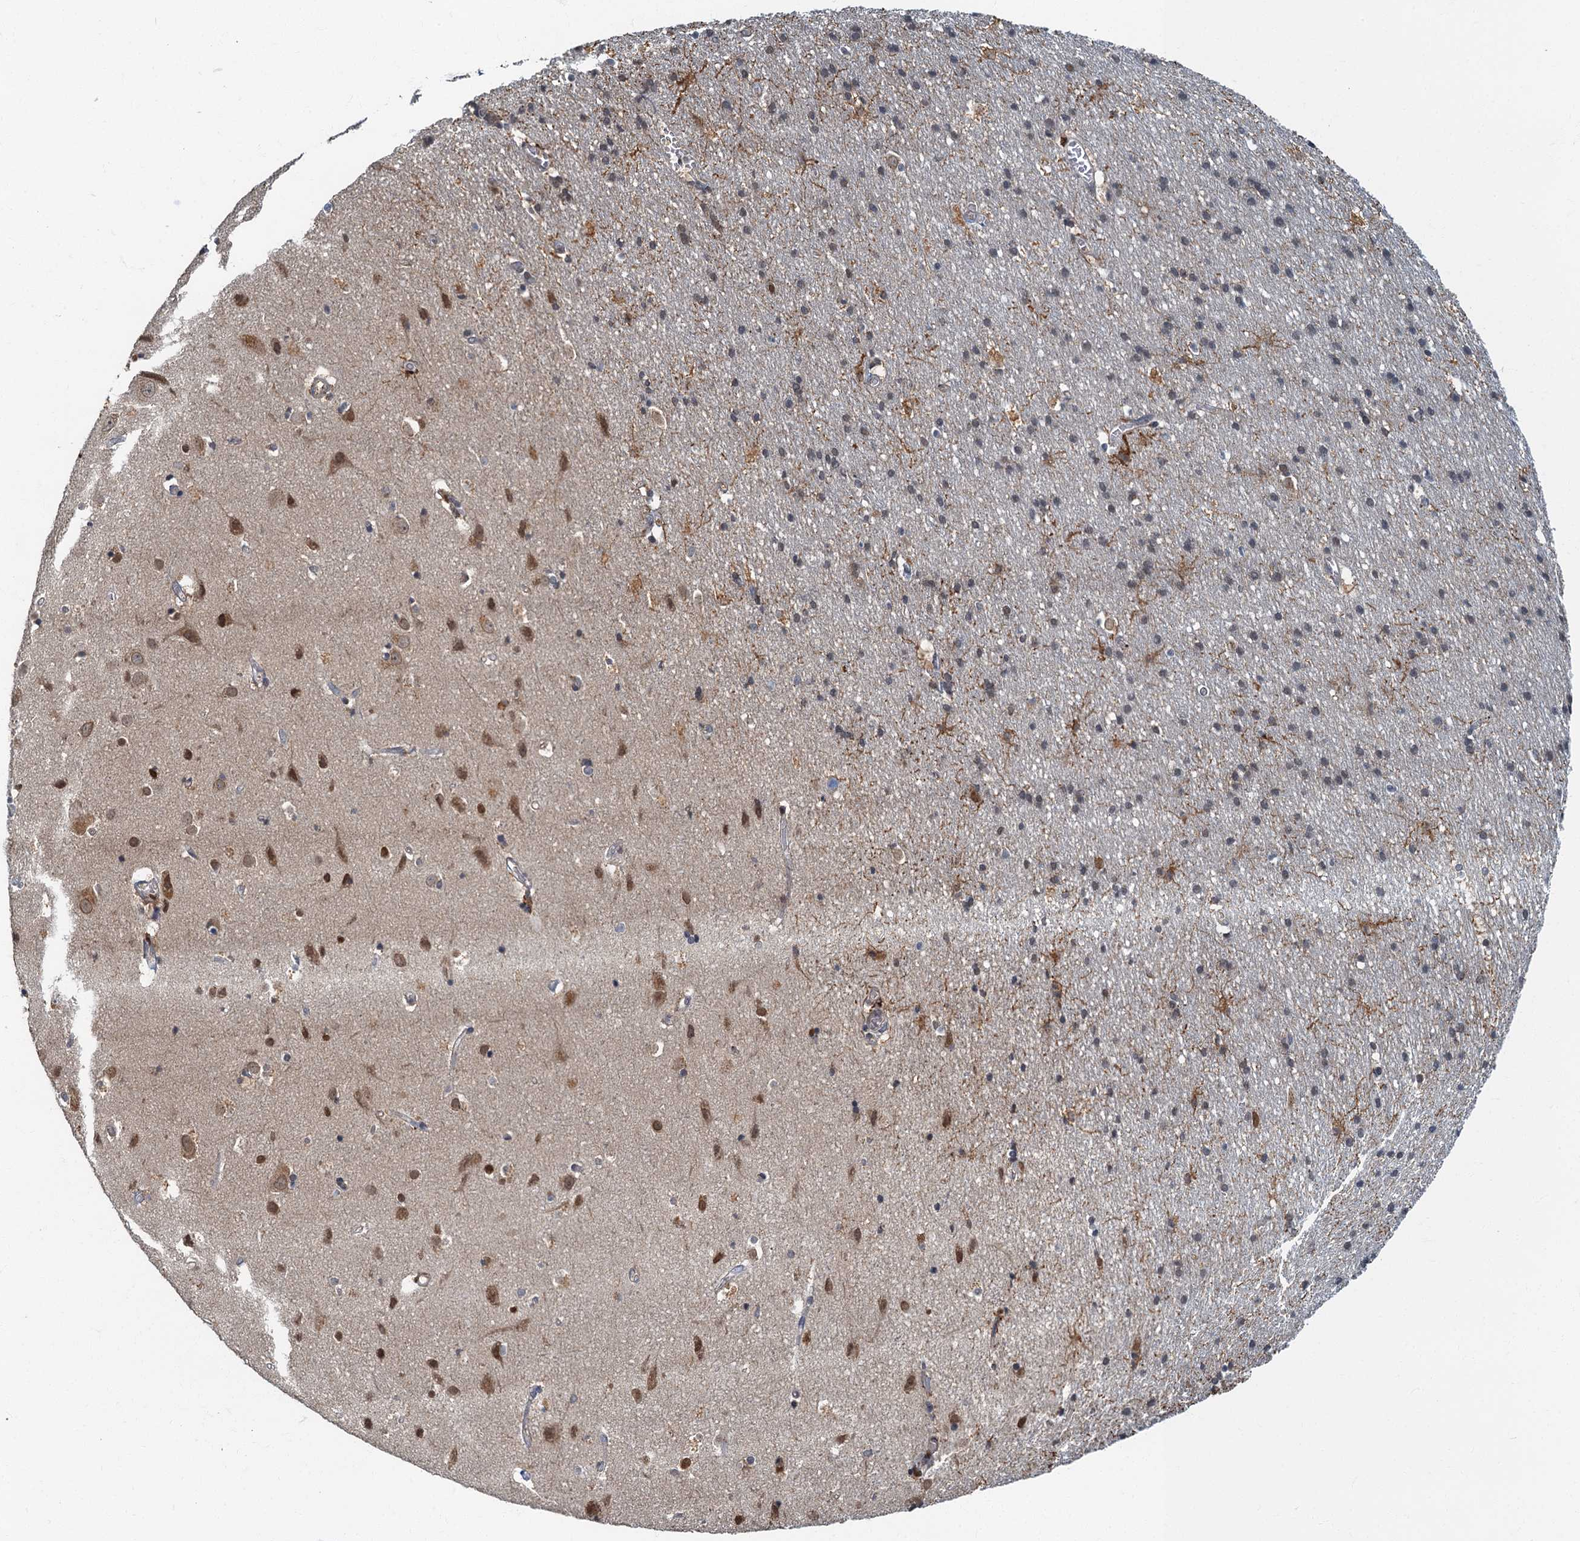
{"staining": {"intensity": "negative", "quantity": "none", "location": "none"}, "tissue": "cerebral cortex", "cell_type": "Endothelial cells", "image_type": "normal", "snomed": [{"axis": "morphology", "description": "Normal tissue, NOS"}, {"axis": "topography", "description": "Cerebral cortex"}], "caption": "This is an immunohistochemistry (IHC) histopathology image of unremarkable human cerebral cortex. There is no staining in endothelial cells.", "gene": "WDCP", "patient": {"sex": "male", "age": 54}}